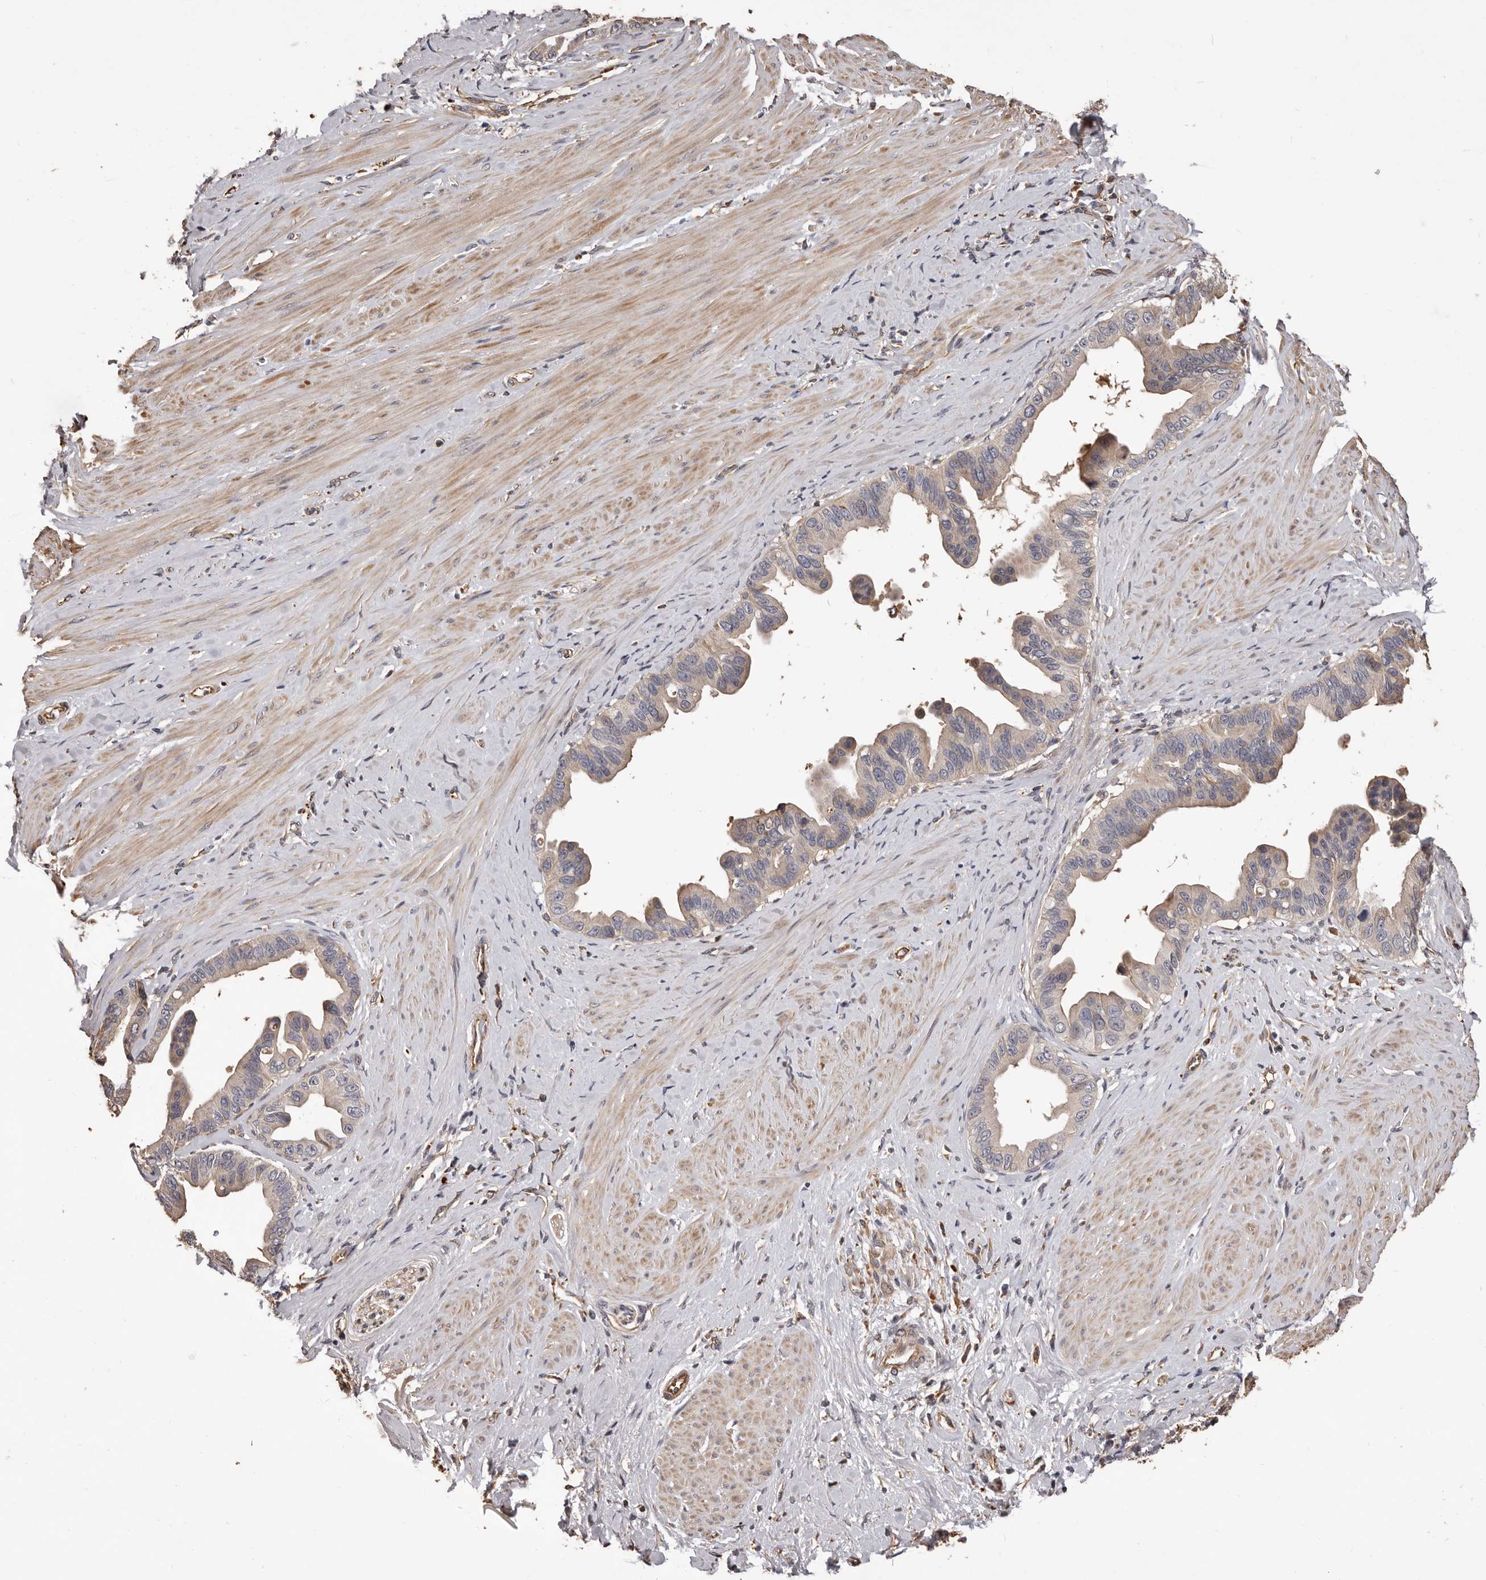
{"staining": {"intensity": "weak", "quantity": "<25%", "location": "cytoplasmic/membranous"}, "tissue": "pancreatic cancer", "cell_type": "Tumor cells", "image_type": "cancer", "snomed": [{"axis": "morphology", "description": "Adenocarcinoma, NOS"}, {"axis": "topography", "description": "Pancreas"}], "caption": "Tumor cells show no significant positivity in adenocarcinoma (pancreatic).", "gene": "ALPK1", "patient": {"sex": "female", "age": 56}}